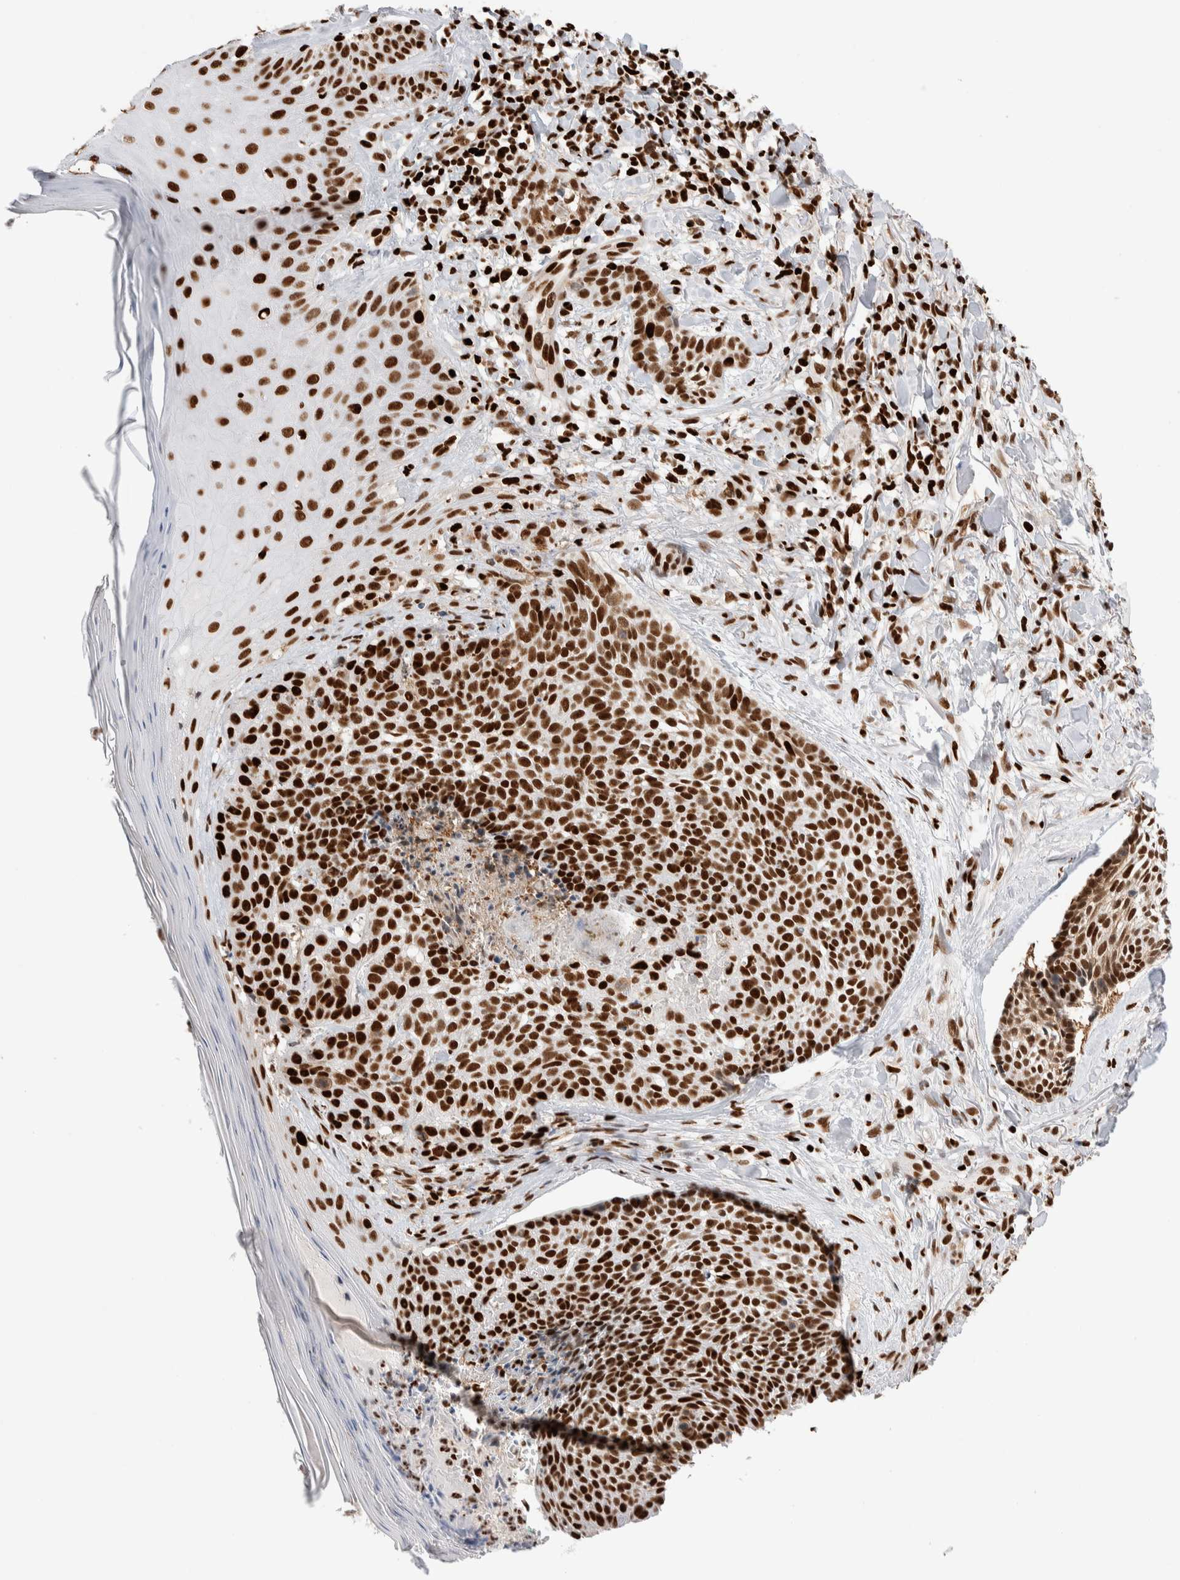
{"staining": {"intensity": "strong", "quantity": ">75%", "location": "nuclear"}, "tissue": "skin cancer", "cell_type": "Tumor cells", "image_type": "cancer", "snomed": [{"axis": "morphology", "description": "Normal tissue, NOS"}, {"axis": "morphology", "description": "Basal cell carcinoma"}, {"axis": "topography", "description": "Skin"}], "caption": "Protein staining exhibits strong nuclear expression in approximately >75% of tumor cells in skin cancer (basal cell carcinoma).", "gene": "RNASEK-C17orf49", "patient": {"sex": "male", "age": 67}}